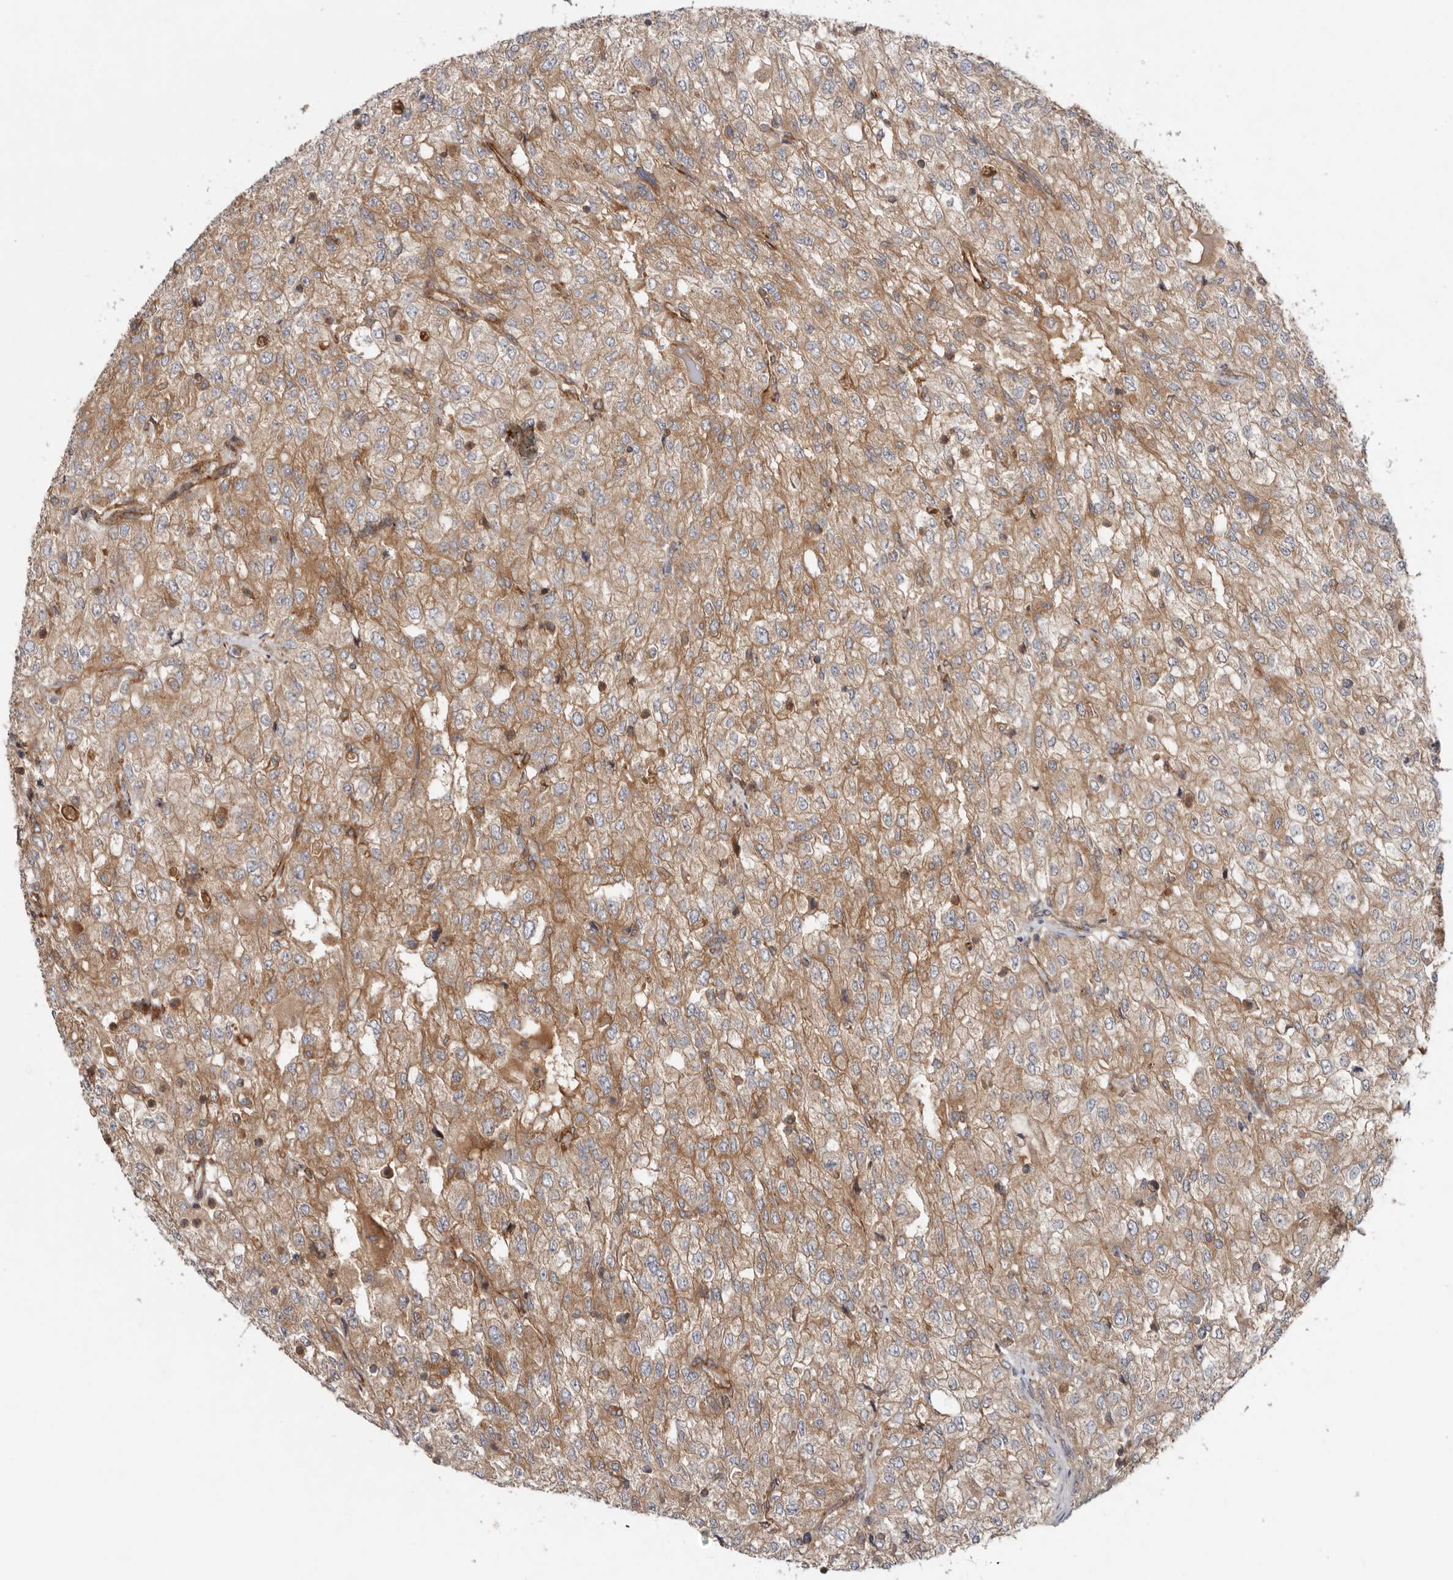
{"staining": {"intensity": "moderate", "quantity": ">75%", "location": "cytoplasmic/membranous"}, "tissue": "renal cancer", "cell_type": "Tumor cells", "image_type": "cancer", "snomed": [{"axis": "morphology", "description": "Adenocarcinoma, NOS"}, {"axis": "topography", "description": "Kidney"}], "caption": "Renal cancer (adenocarcinoma) tissue exhibits moderate cytoplasmic/membranous positivity in about >75% of tumor cells, visualized by immunohistochemistry.", "gene": "TMC7", "patient": {"sex": "female", "age": 54}}